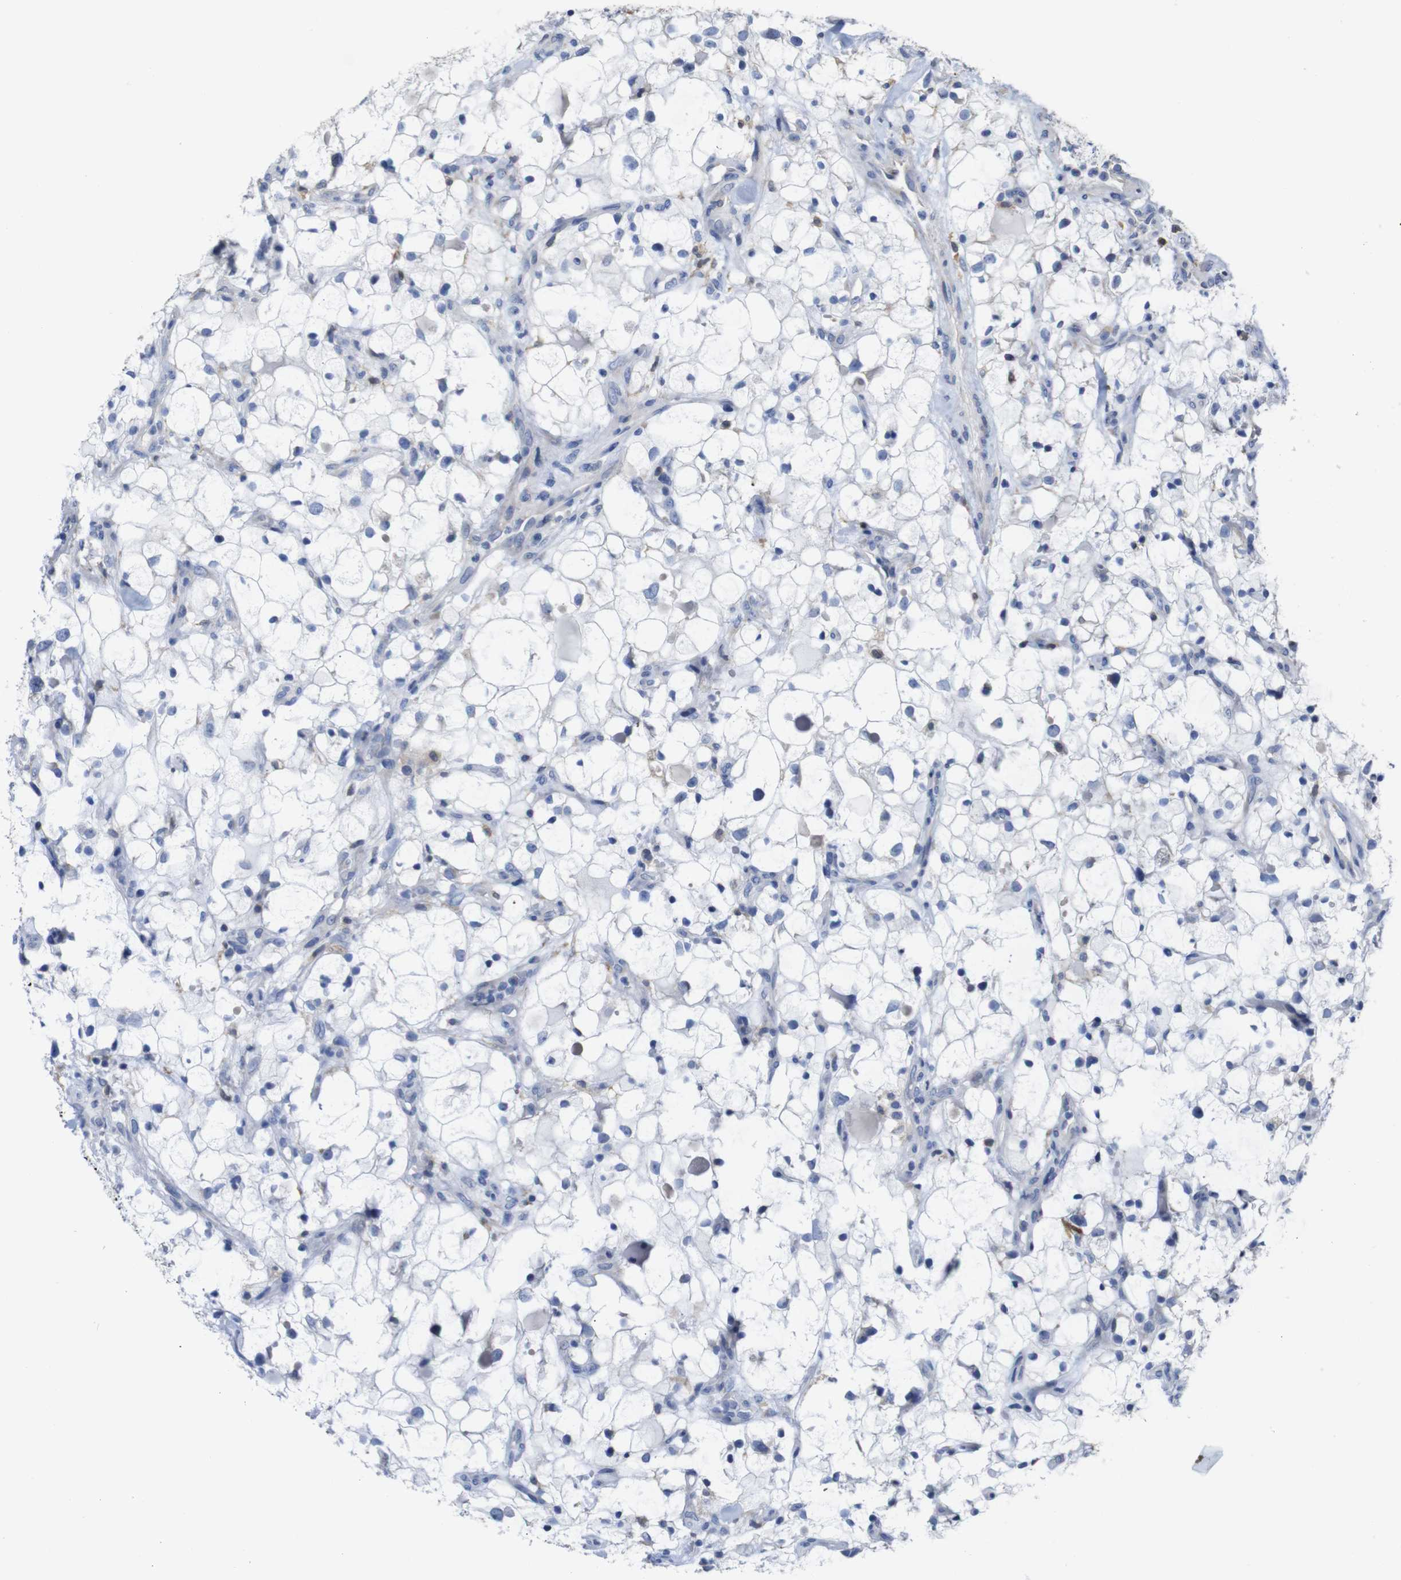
{"staining": {"intensity": "negative", "quantity": "none", "location": "none"}, "tissue": "renal cancer", "cell_type": "Tumor cells", "image_type": "cancer", "snomed": [{"axis": "morphology", "description": "Adenocarcinoma, NOS"}, {"axis": "topography", "description": "Kidney"}], "caption": "DAB immunohistochemical staining of renal cancer (adenocarcinoma) shows no significant expression in tumor cells. Nuclei are stained in blue.", "gene": "TCEAL9", "patient": {"sex": "female", "age": 60}}